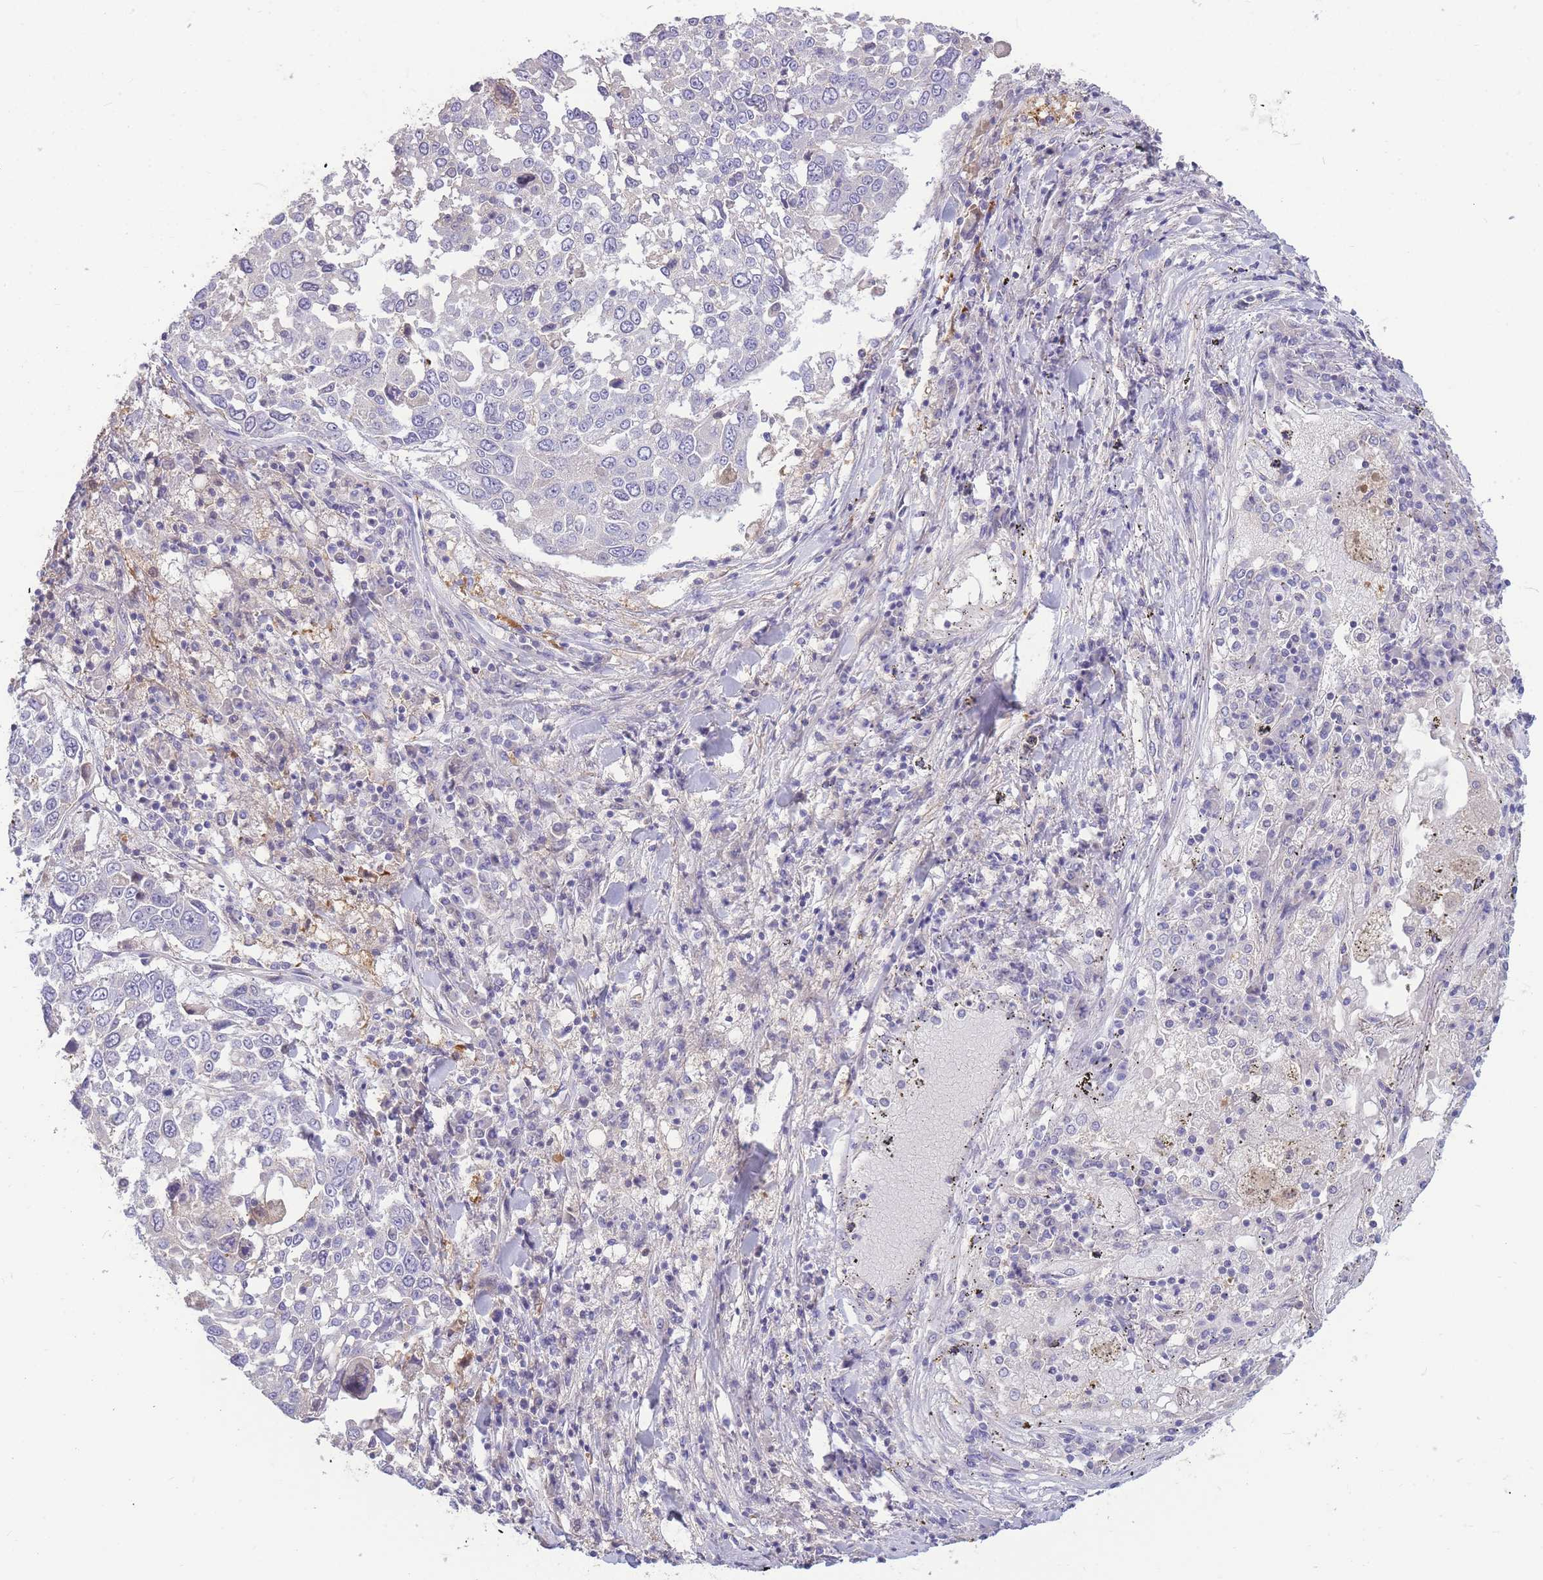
{"staining": {"intensity": "negative", "quantity": "none", "location": "none"}, "tissue": "lung cancer", "cell_type": "Tumor cells", "image_type": "cancer", "snomed": [{"axis": "morphology", "description": "Squamous cell carcinoma, NOS"}, {"axis": "topography", "description": "Lung"}], "caption": "Protein analysis of lung squamous cell carcinoma exhibits no significant positivity in tumor cells.", "gene": "OR5T1", "patient": {"sex": "male", "age": 65}}